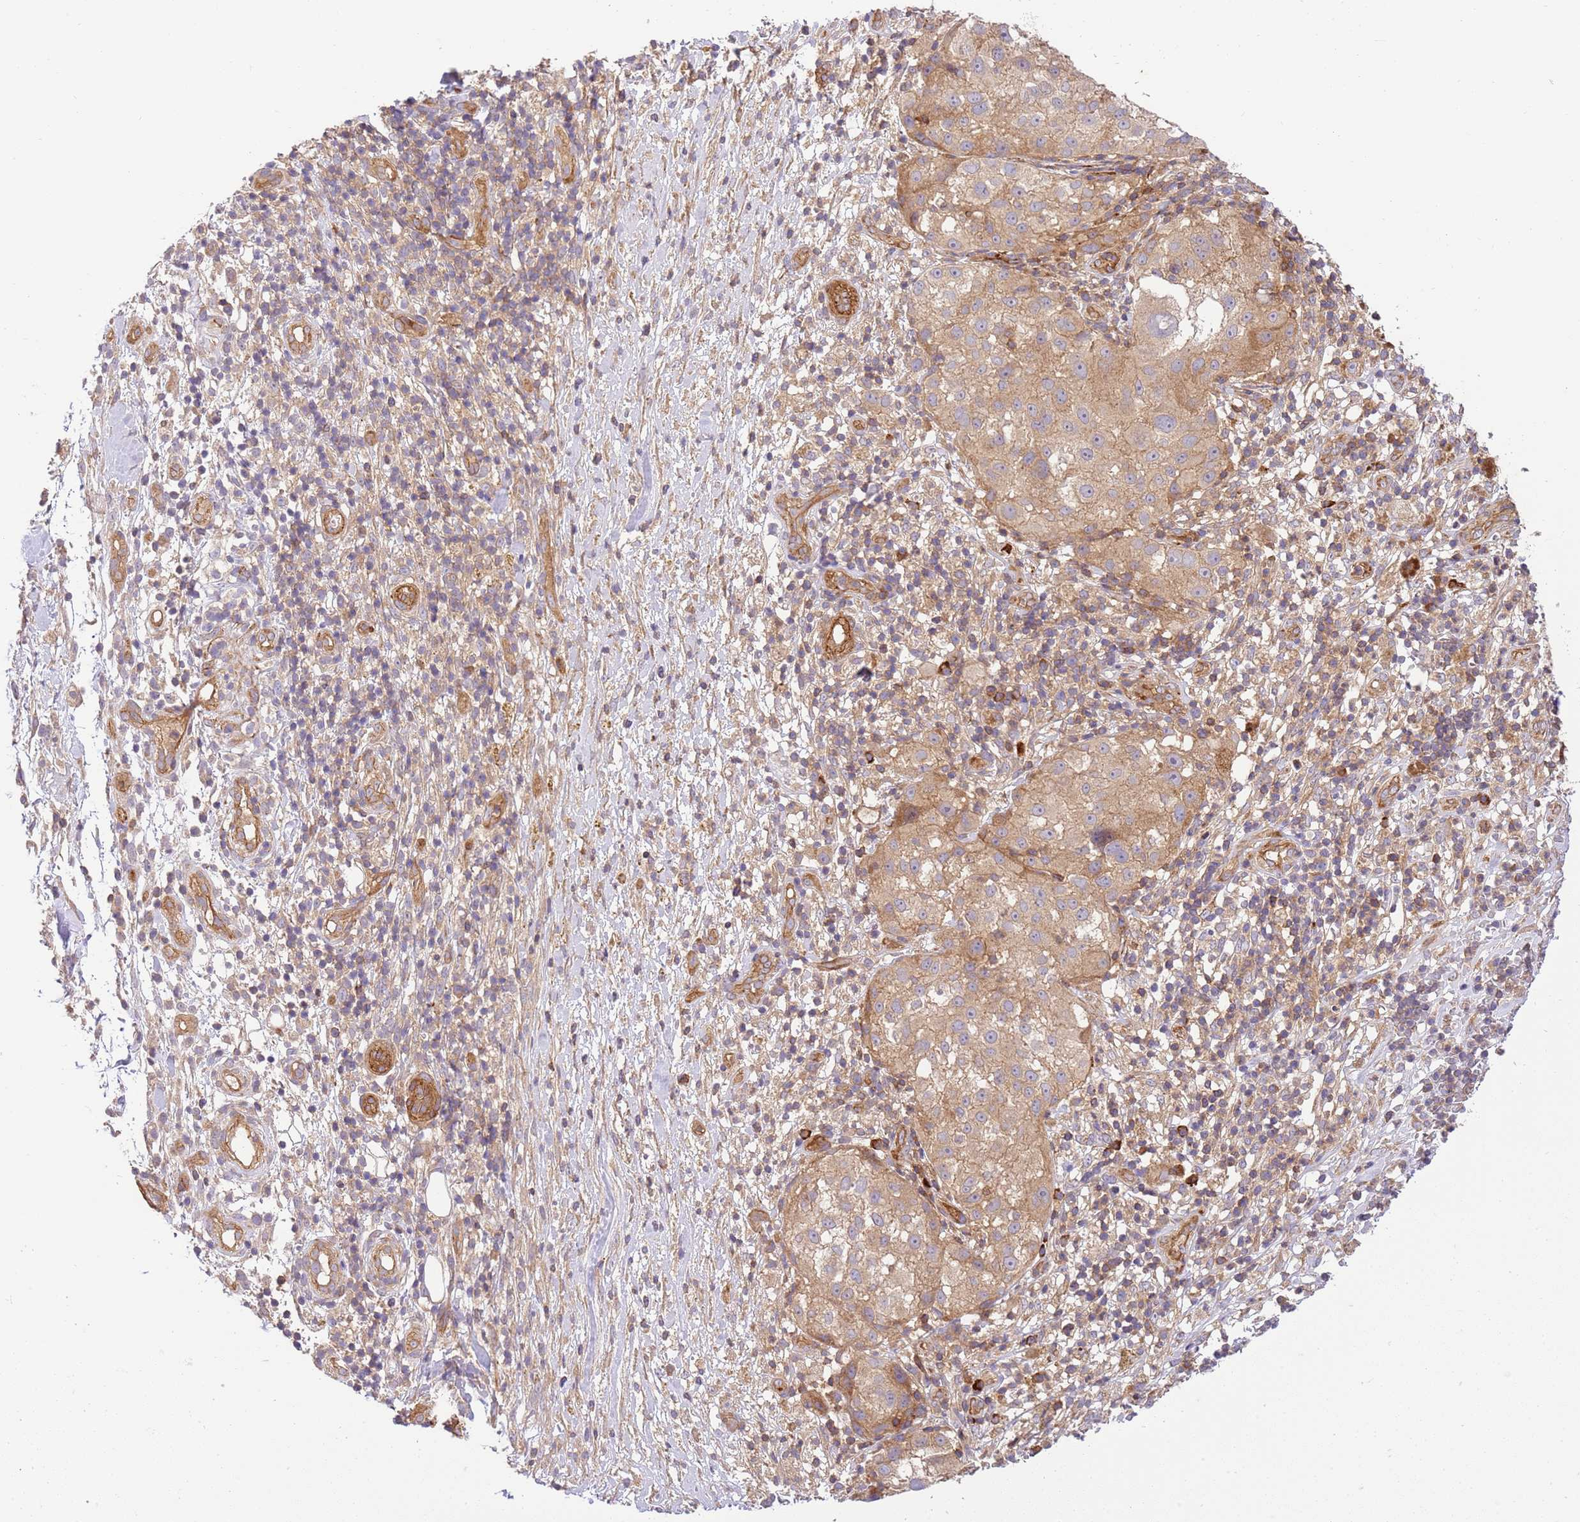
{"staining": {"intensity": "moderate", "quantity": ">75%", "location": "cytoplasmic/membranous"}, "tissue": "melanoma", "cell_type": "Tumor cells", "image_type": "cancer", "snomed": [{"axis": "morphology", "description": "Normal morphology"}, {"axis": "morphology", "description": "Malignant melanoma, NOS"}, {"axis": "topography", "description": "Skin"}], "caption": "DAB immunohistochemical staining of melanoma displays moderate cytoplasmic/membranous protein expression in approximately >75% of tumor cells.", "gene": "EFCAB8", "patient": {"sex": "female", "age": 72}}